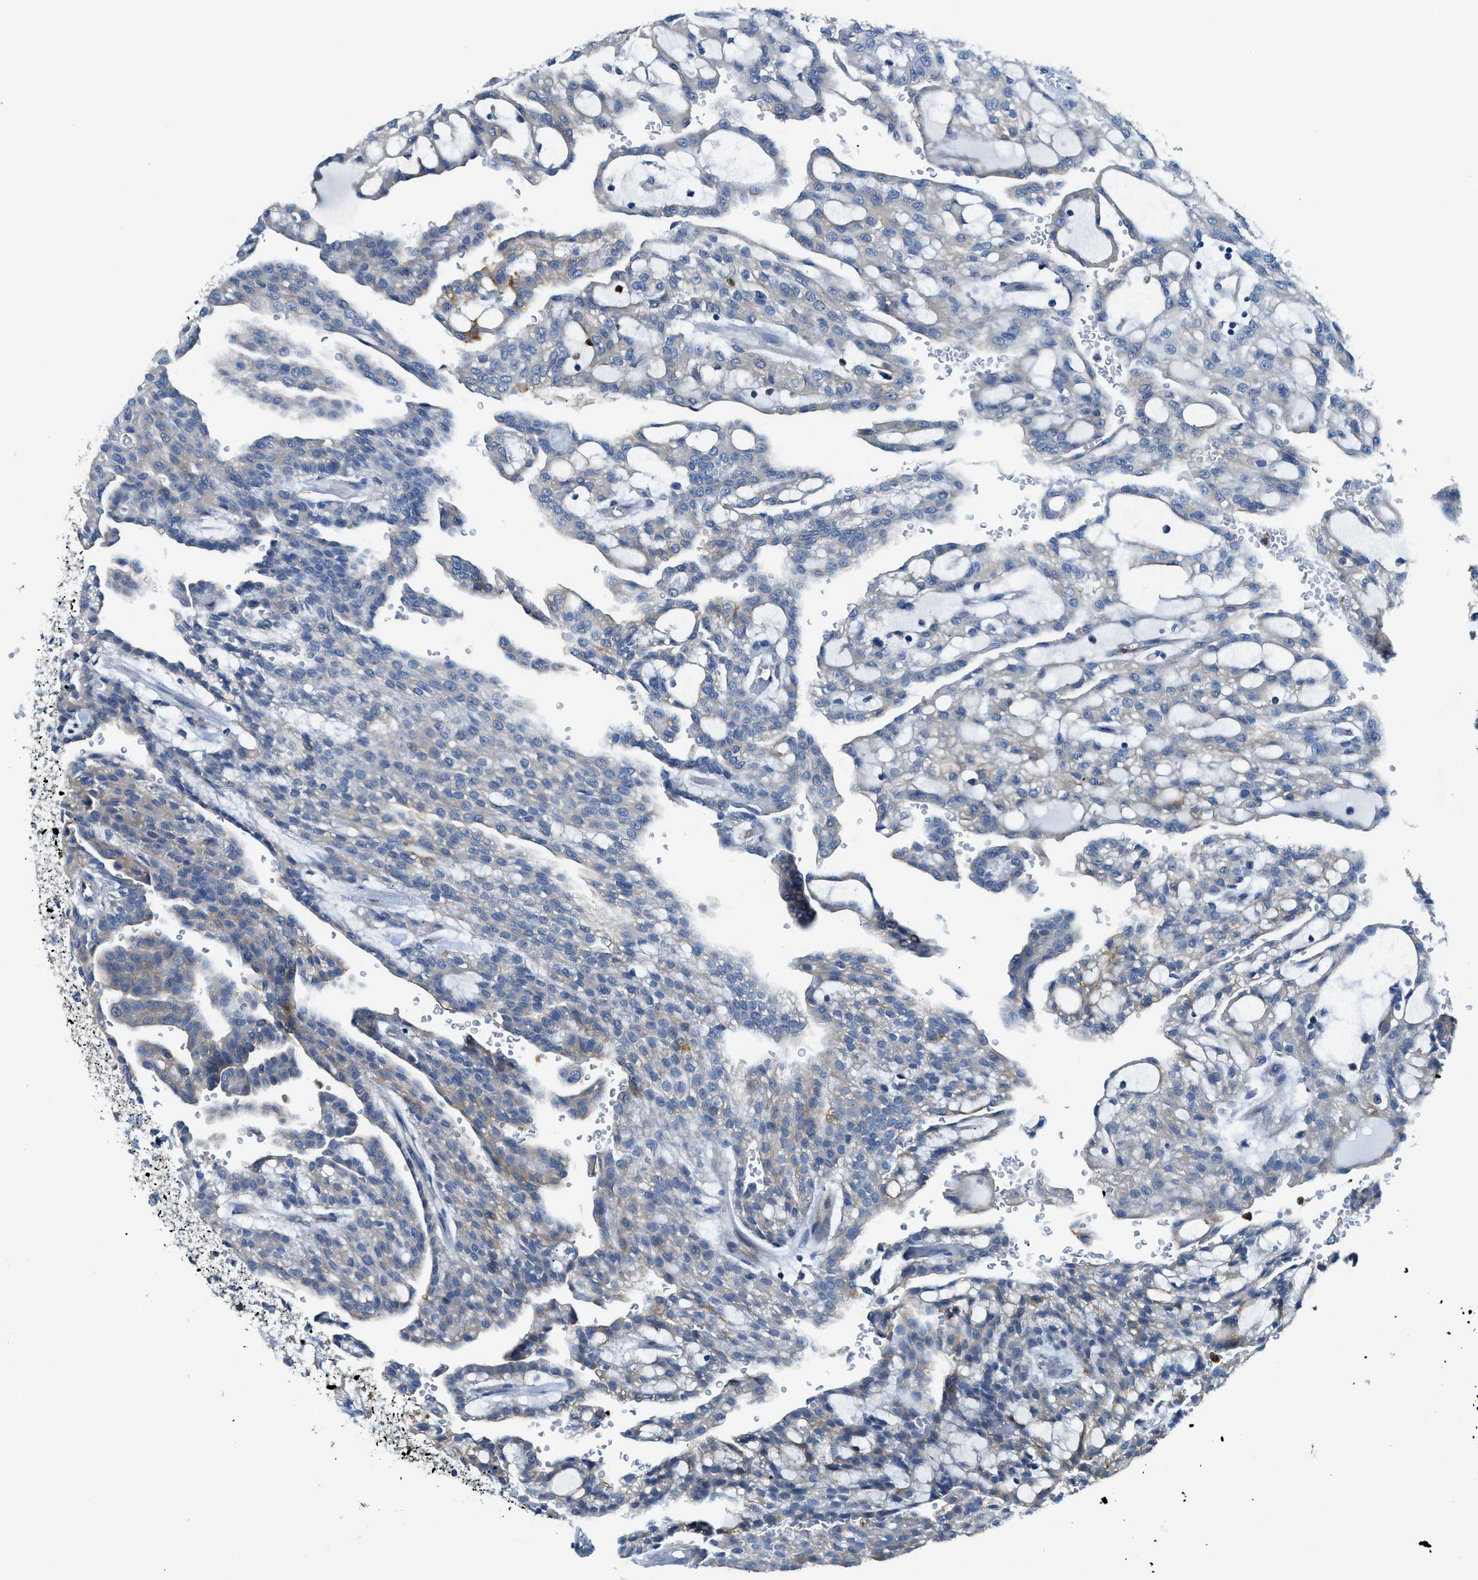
{"staining": {"intensity": "weak", "quantity": "<25%", "location": "cytoplasmic/membranous"}, "tissue": "renal cancer", "cell_type": "Tumor cells", "image_type": "cancer", "snomed": [{"axis": "morphology", "description": "Adenocarcinoma, NOS"}, {"axis": "topography", "description": "Kidney"}], "caption": "Renal cancer stained for a protein using immunohistochemistry reveals no staining tumor cells.", "gene": "ZDHHC13", "patient": {"sex": "male", "age": 63}}